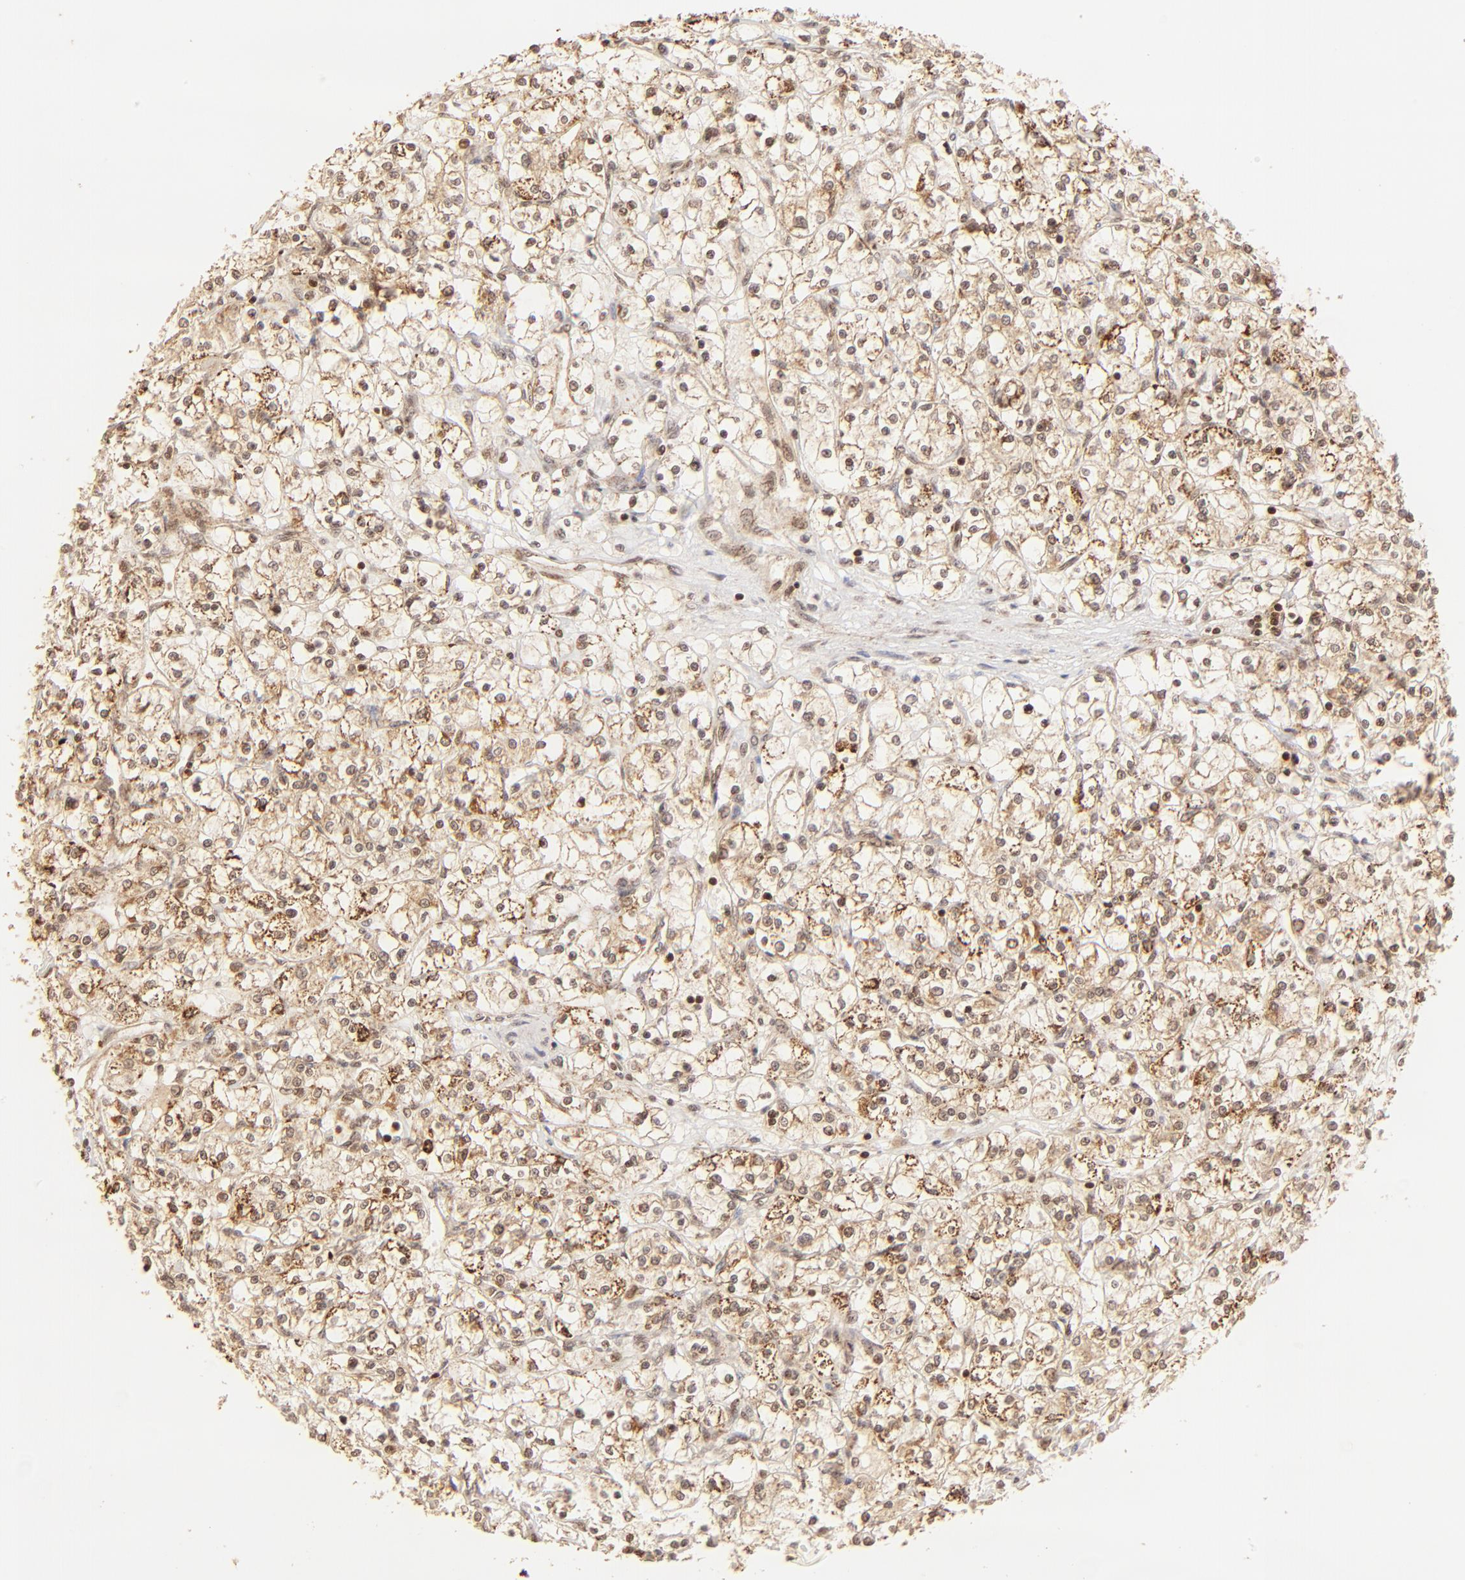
{"staining": {"intensity": "strong", "quantity": ">75%", "location": "cytoplasmic/membranous"}, "tissue": "renal cancer", "cell_type": "Tumor cells", "image_type": "cancer", "snomed": [{"axis": "morphology", "description": "Adenocarcinoma, NOS"}, {"axis": "topography", "description": "Kidney"}], "caption": "An immunohistochemistry histopathology image of tumor tissue is shown. Protein staining in brown labels strong cytoplasmic/membranous positivity in renal cancer (adenocarcinoma) within tumor cells. The staining was performed using DAB to visualize the protein expression in brown, while the nuclei were stained in blue with hematoxylin (Magnification: 20x).", "gene": "MED15", "patient": {"sex": "male", "age": 61}}